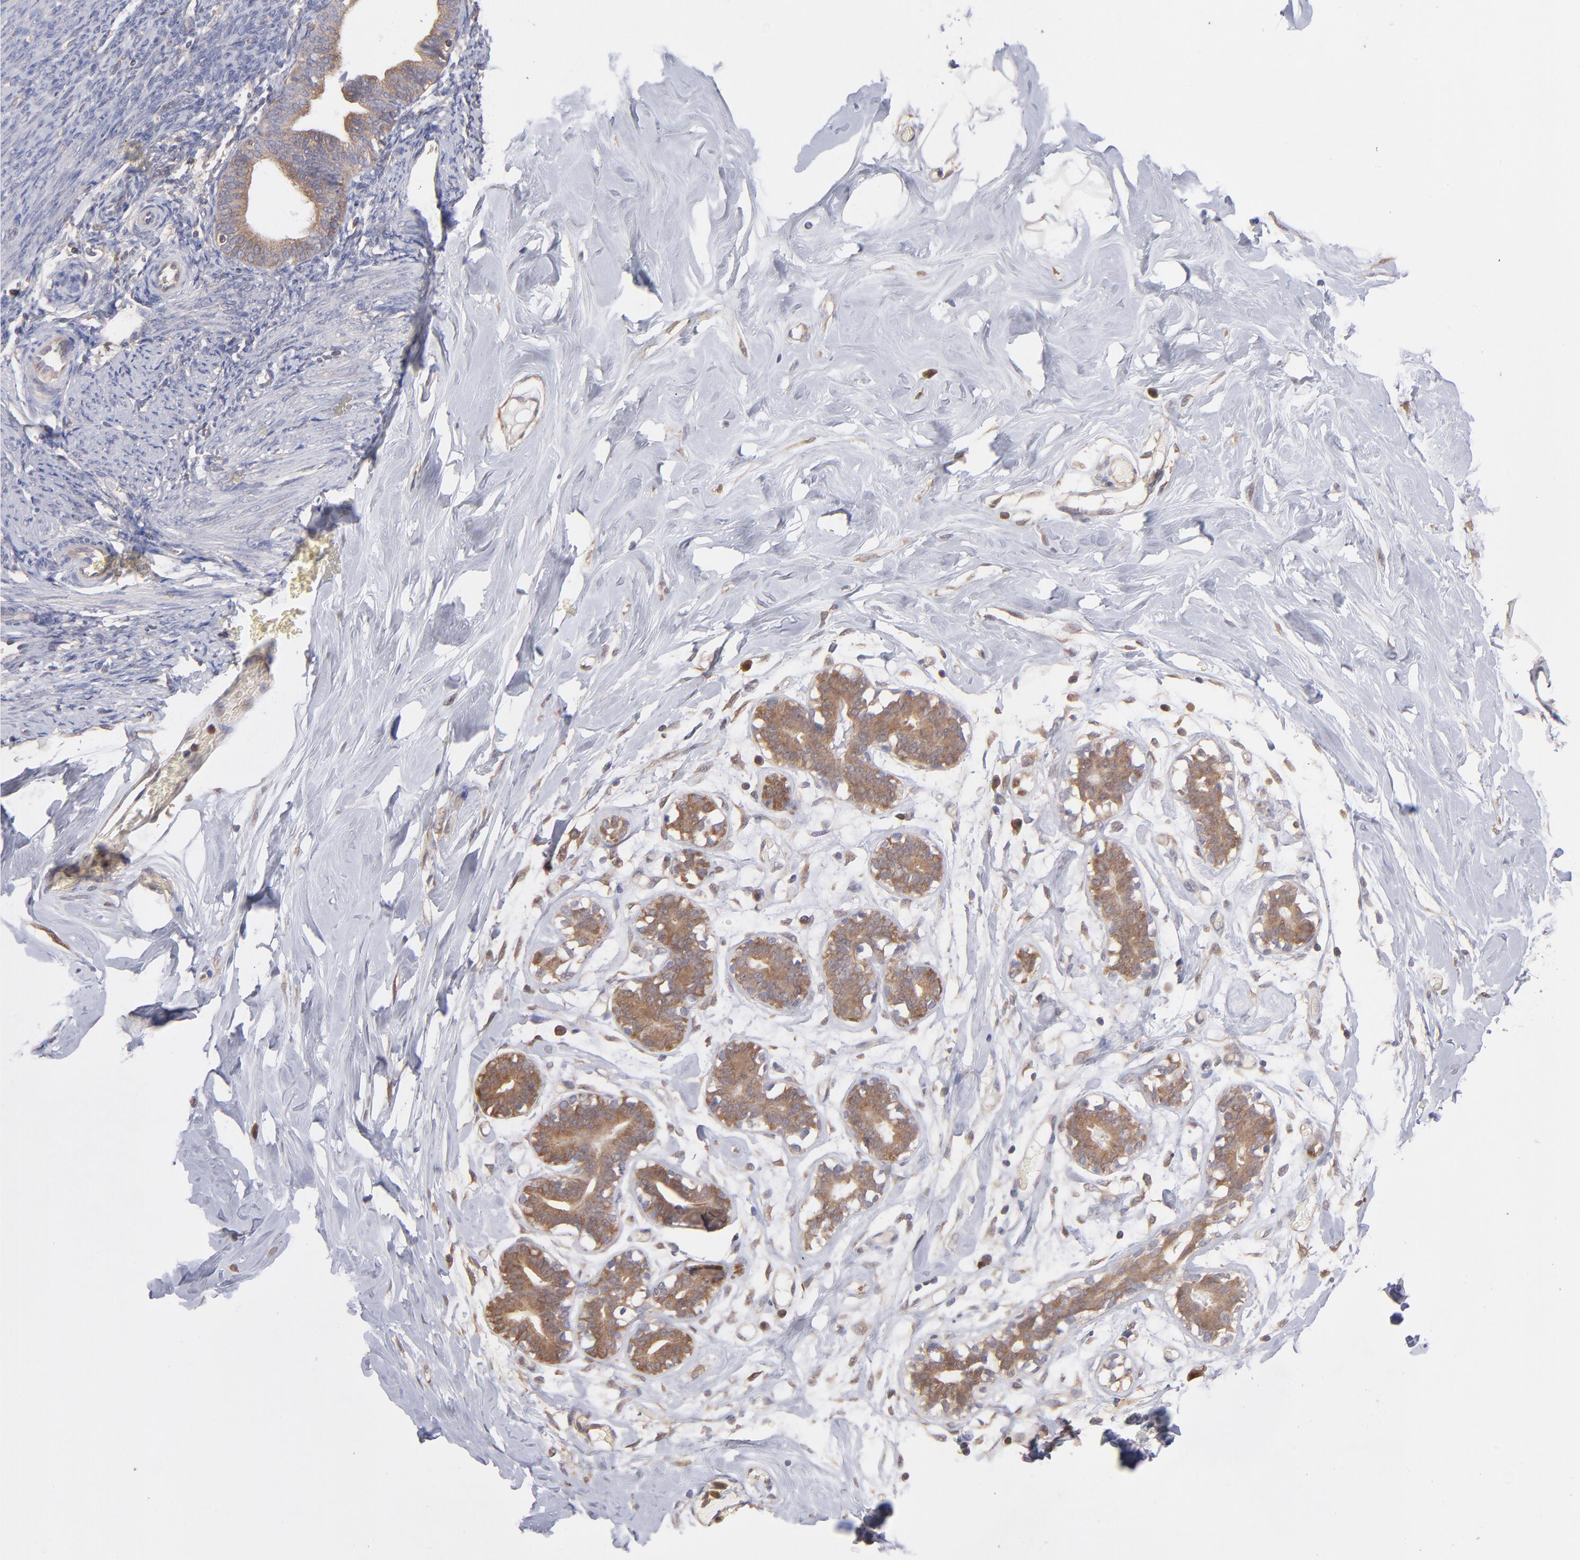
{"staining": {"intensity": "moderate", "quantity": ">75%", "location": "cytoplasmic/membranous"}, "tissue": "breast", "cell_type": "Glandular cells", "image_type": "normal", "snomed": [{"axis": "morphology", "description": "Normal tissue, NOS"}, {"axis": "topography", "description": "Breast"}, {"axis": "topography", "description": "Soft tissue"}], "caption": "Immunohistochemistry (IHC) image of benign breast: human breast stained using immunohistochemistry (IHC) shows medium levels of moderate protein expression localized specifically in the cytoplasmic/membranous of glandular cells, appearing as a cytoplasmic/membranous brown color.", "gene": "MAP2K2", "patient": {"sex": "female", "age": 25}}